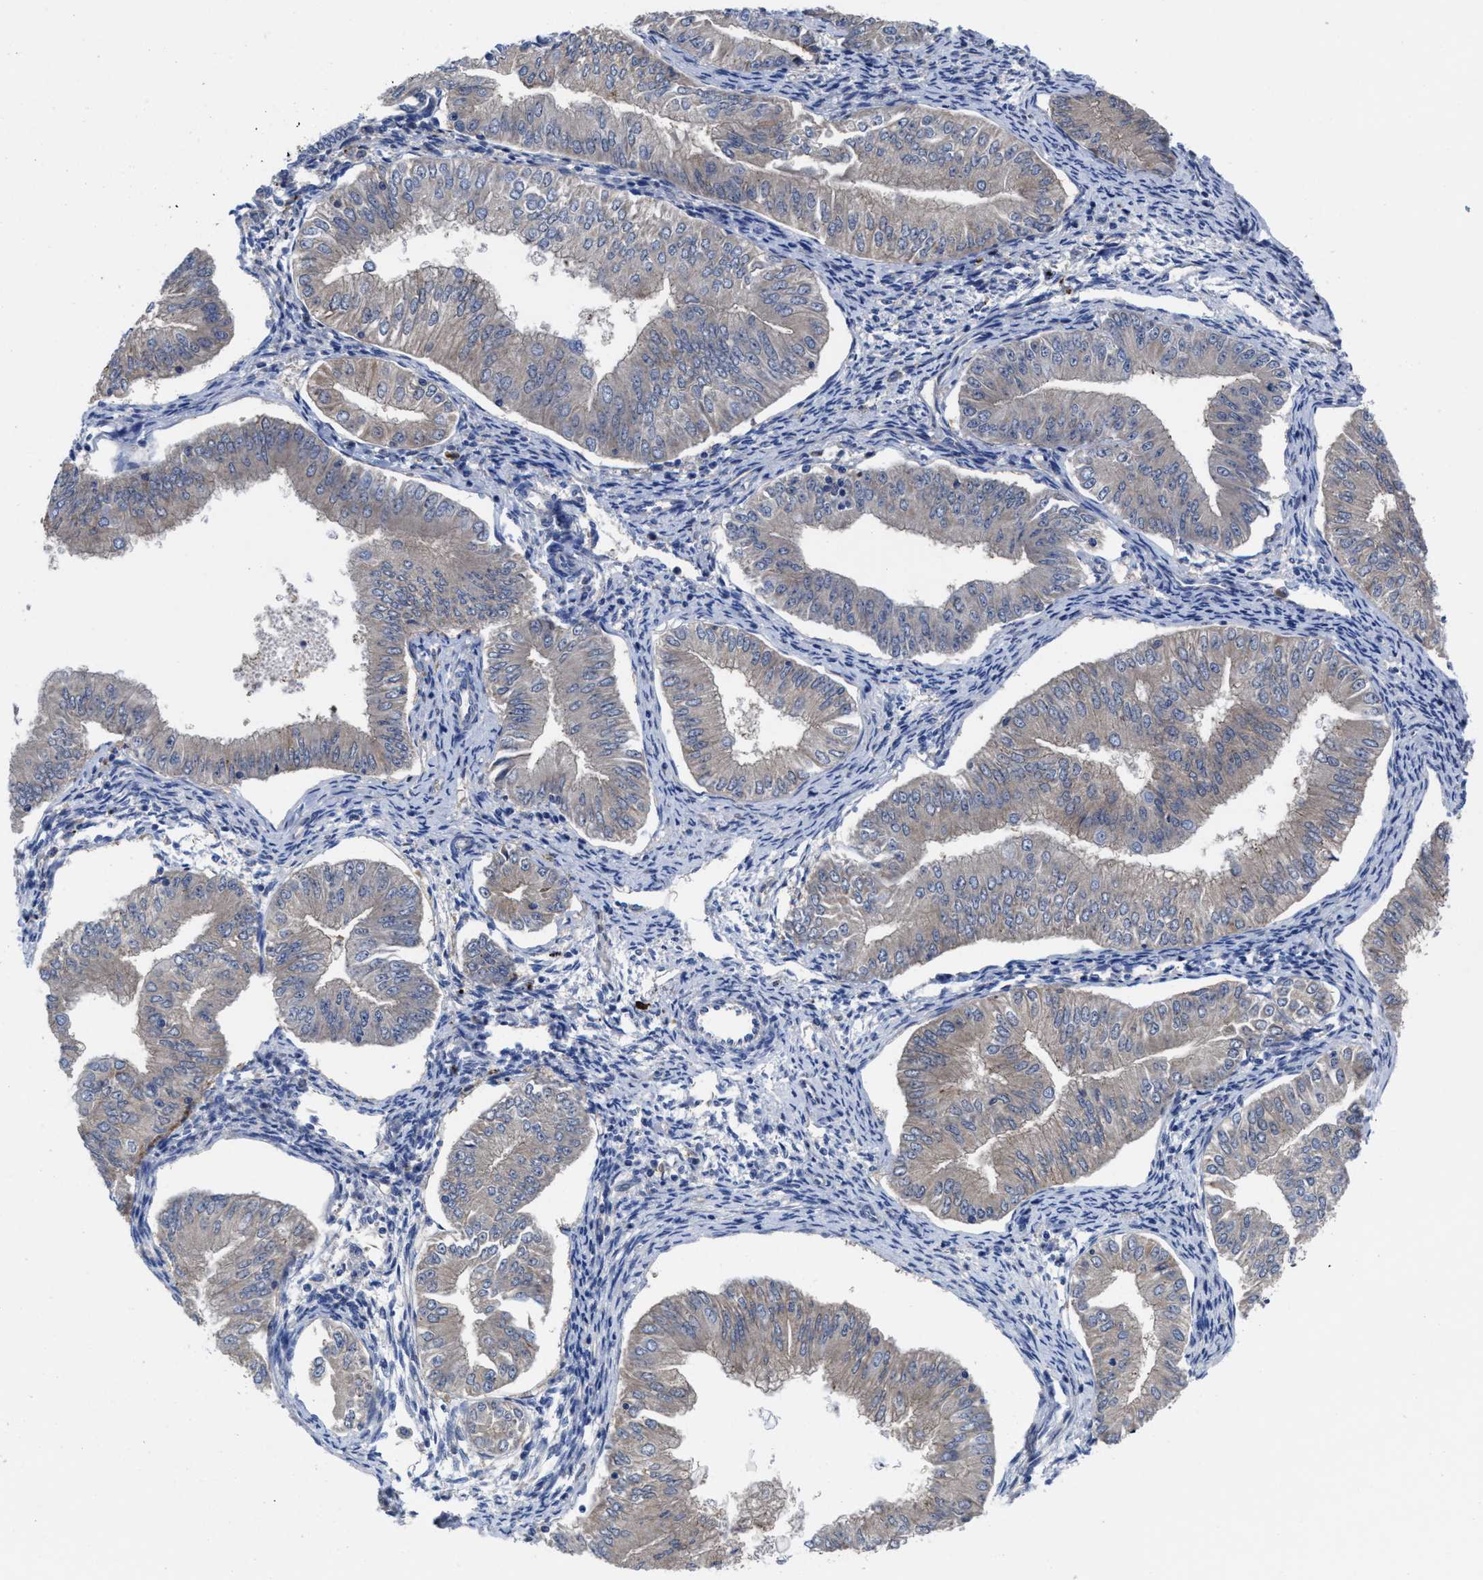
{"staining": {"intensity": "weak", "quantity": "<25%", "location": "cytoplasmic/membranous"}, "tissue": "endometrial cancer", "cell_type": "Tumor cells", "image_type": "cancer", "snomed": [{"axis": "morphology", "description": "Normal tissue, NOS"}, {"axis": "morphology", "description": "Adenocarcinoma, NOS"}, {"axis": "topography", "description": "Endometrium"}], "caption": "Tumor cells are negative for brown protein staining in endometrial cancer (adenocarcinoma). (DAB (3,3'-diaminobenzidine) IHC visualized using brightfield microscopy, high magnification).", "gene": "TXNDC17", "patient": {"sex": "female", "age": 53}}